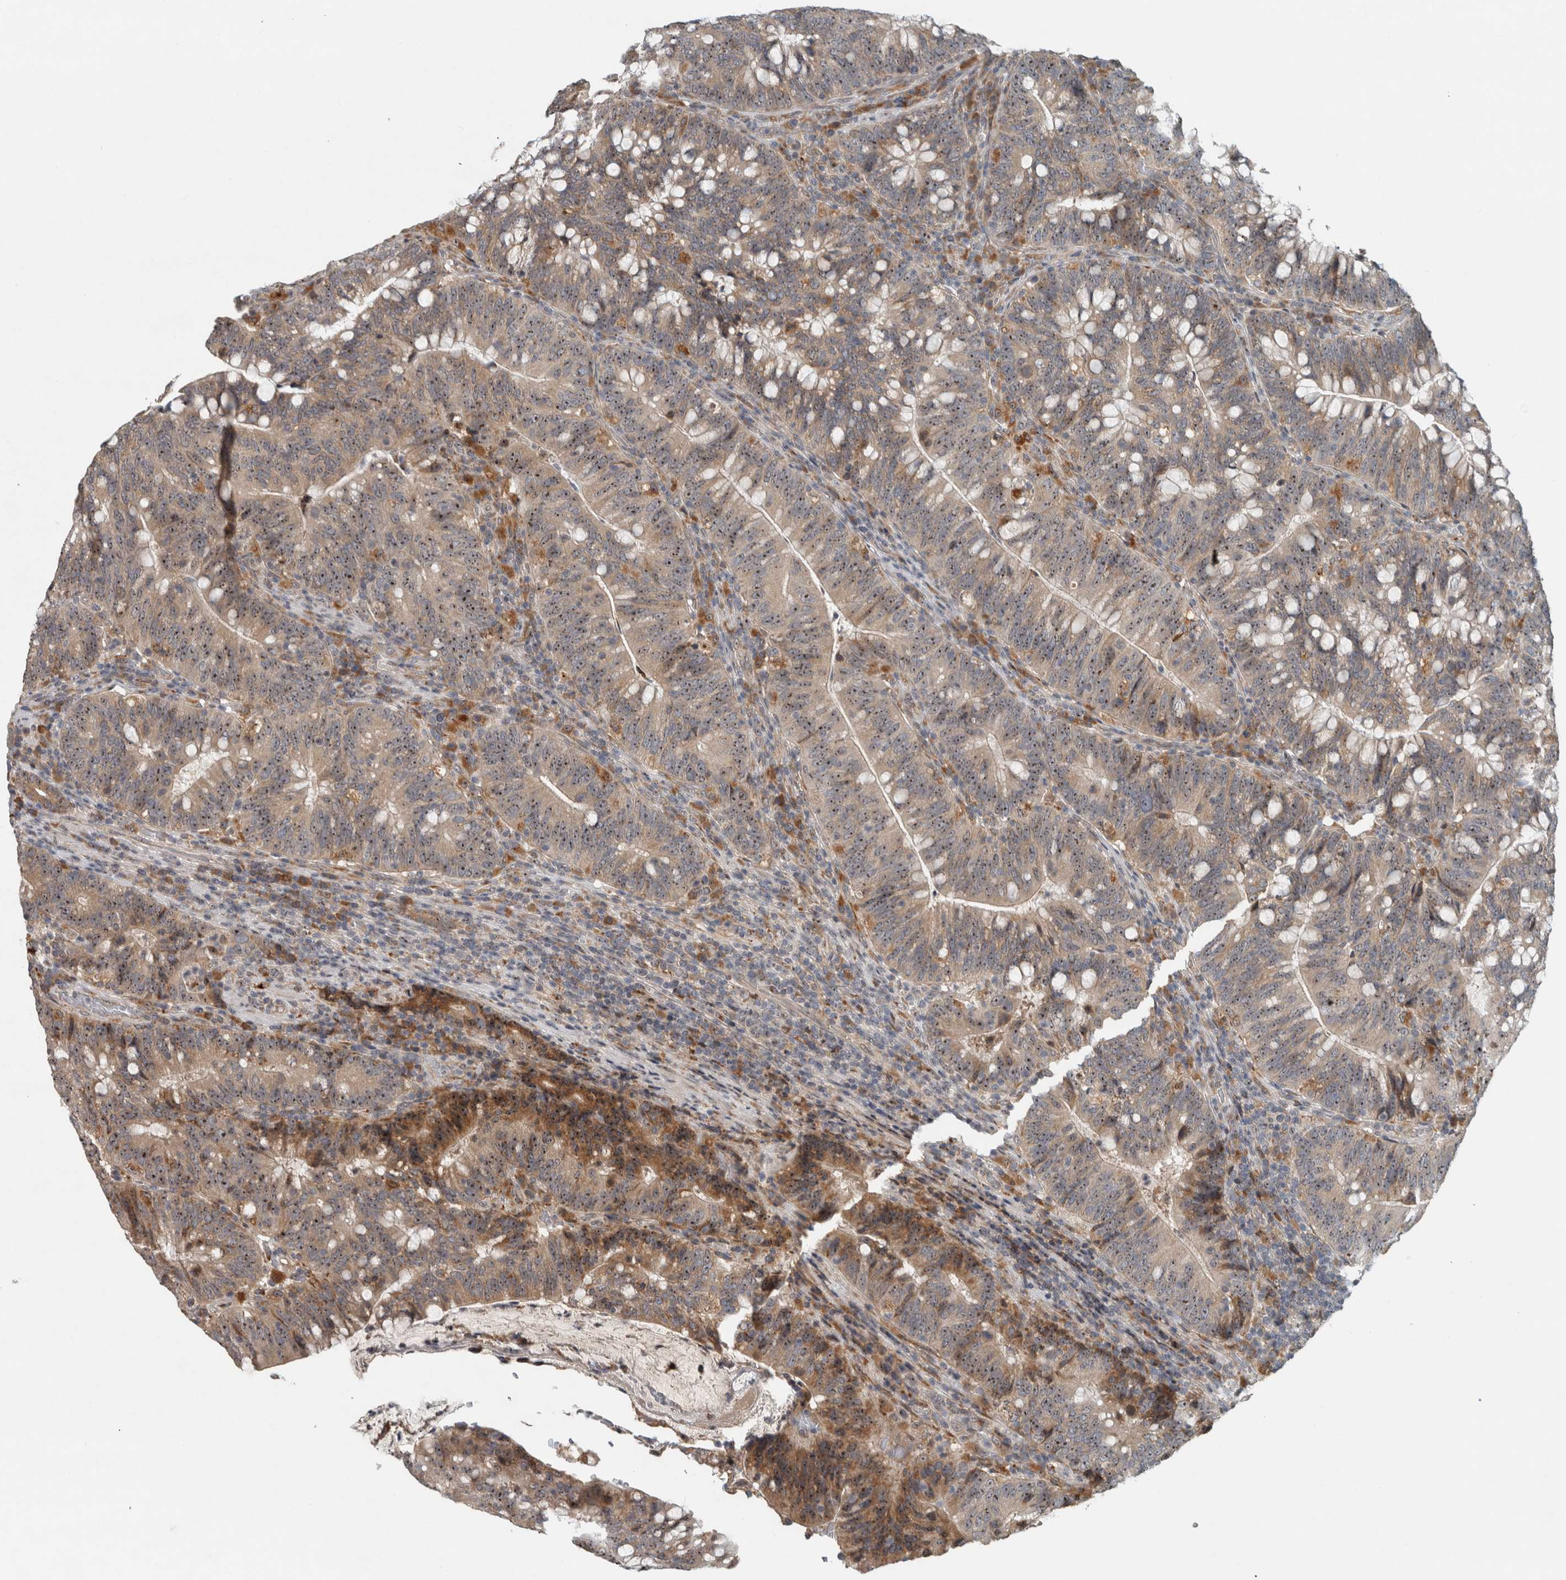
{"staining": {"intensity": "moderate", "quantity": ">75%", "location": "cytoplasmic/membranous,nuclear"}, "tissue": "colorectal cancer", "cell_type": "Tumor cells", "image_type": "cancer", "snomed": [{"axis": "morphology", "description": "Adenocarcinoma, NOS"}, {"axis": "topography", "description": "Colon"}], "caption": "This image exhibits adenocarcinoma (colorectal) stained with immunohistochemistry (IHC) to label a protein in brown. The cytoplasmic/membranous and nuclear of tumor cells show moderate positivity for the protein. Nuclei are counter-stained blue.", "gene": "GPR137B", "patient": {"sex": "female", "age": 66}}